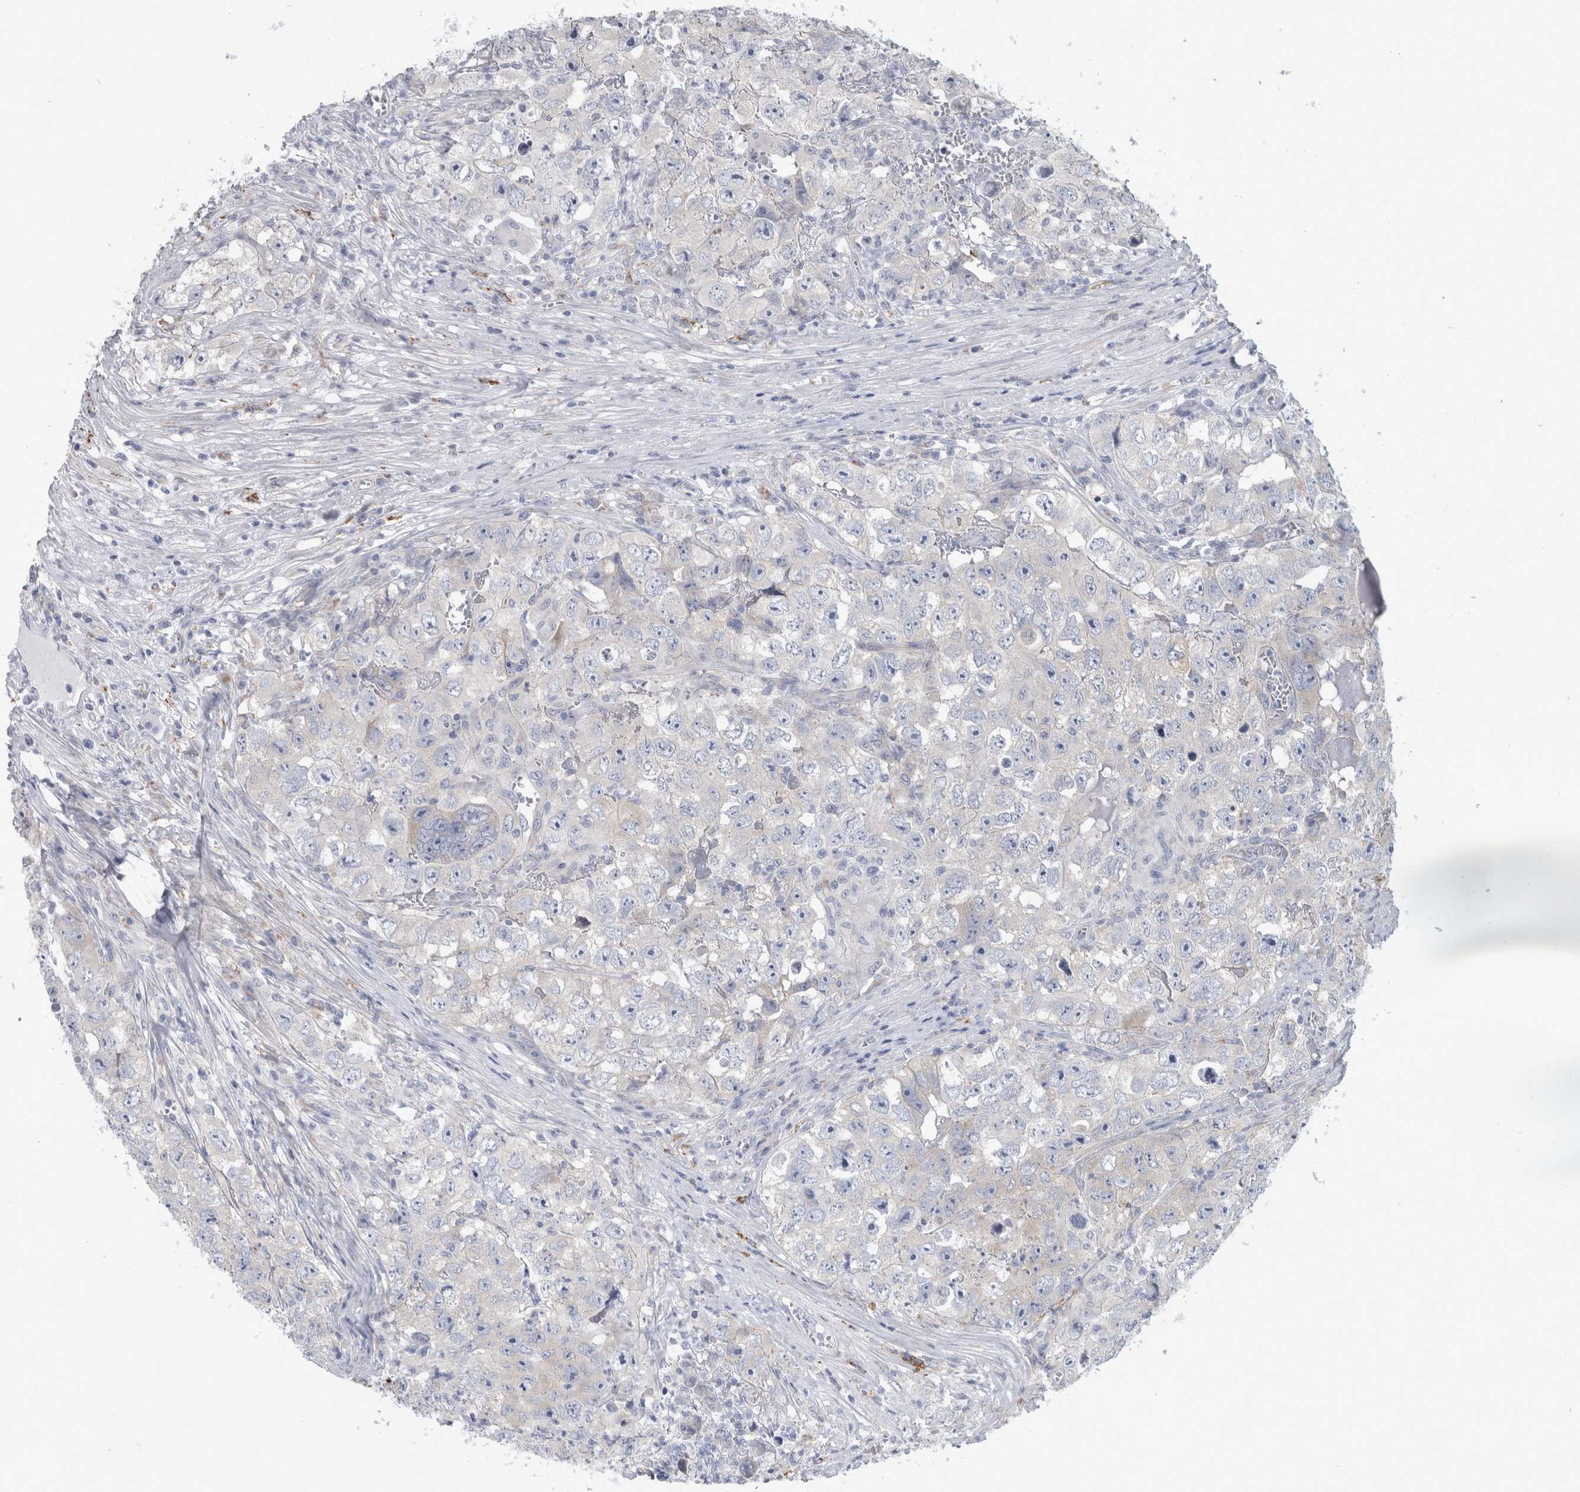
{"staining": {"intensity": "negative", "quantity": "none", "location": "none"}, "tissue": "testis cancer", "cell_type": "Tumor cells", "image_type": "cancer", "snomed": [{"axis": "morphology", "description": "Seminoma, NOS"}, {"axis": "morphology", "description": "Carcinoma, Embryonal, NOS"}, {"axis": "topography", "description": "Testis"}], "caption": "Immunohistochemistry of human testis cancer (seminoma) displays no positivity in tumor cells.", "gene": "GATM", "patient": {"sex": "male", "age": 43}}